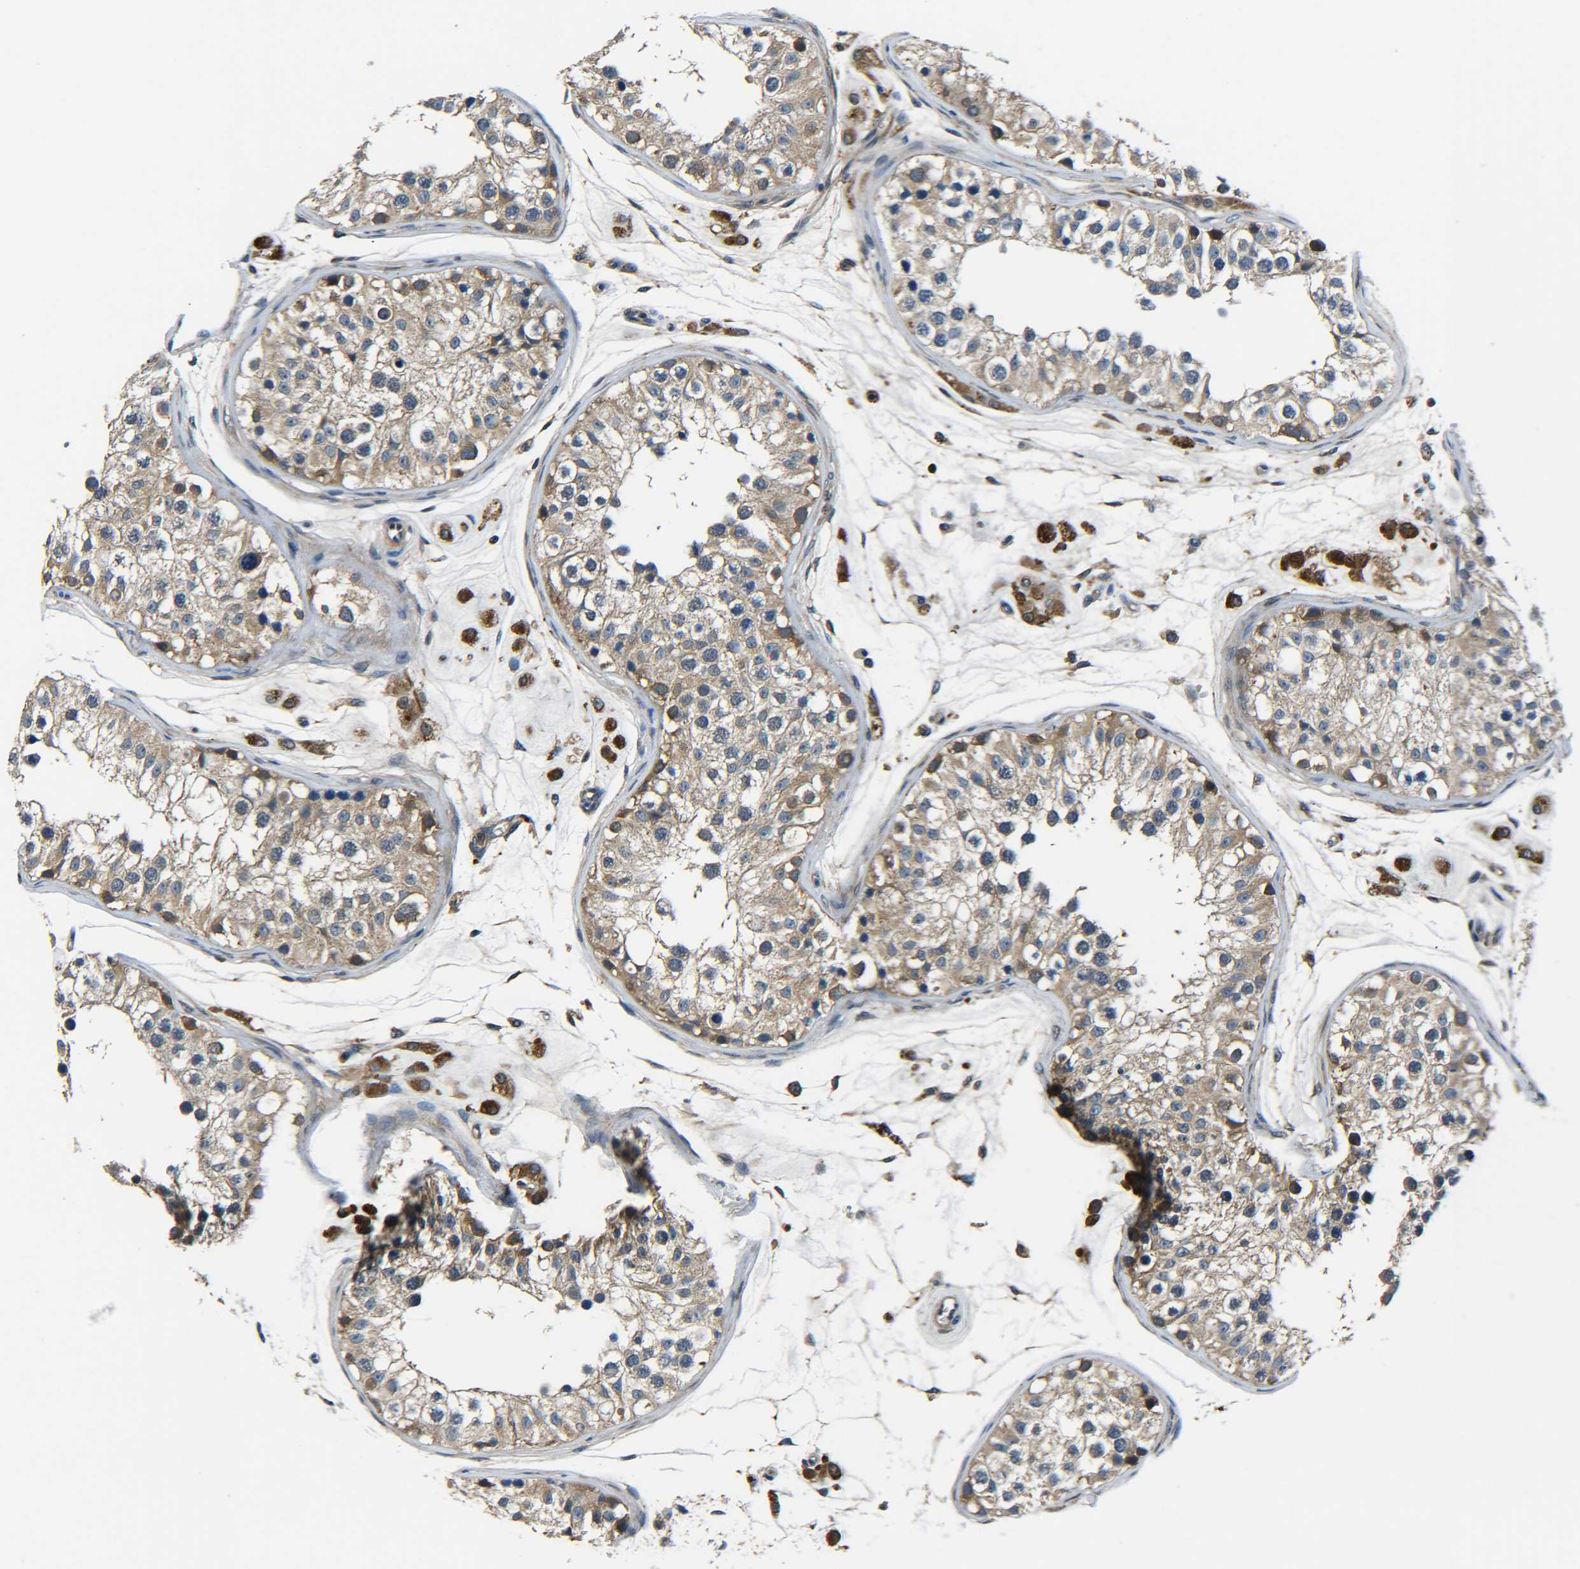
{"staining": {"intensity": "moderate", "quantity": "25%-75%", "location": "cytoplasmic/membranous"}, "tissue": "testis", "cell_type": "Cells in seminiferous ducts", "image_type": "normal", "snomed": [{"axis": "morphology", "description": "Normal tissue, NOS"}, {"axis": "morphology", "description": "Adenocarcinoma, metastatic, NOS"}, {"axis": "topography", "description": "Testis"}], "caption": "Immunohistochemical staining of unremarkable testis demonstrates medium levels of moderate cytoplasmic/membranous positivity in approximately 25%-75% of cells in seminiferous ducts.", "gene": "PREB", "patient": {"sex": "male", "age": 26}}